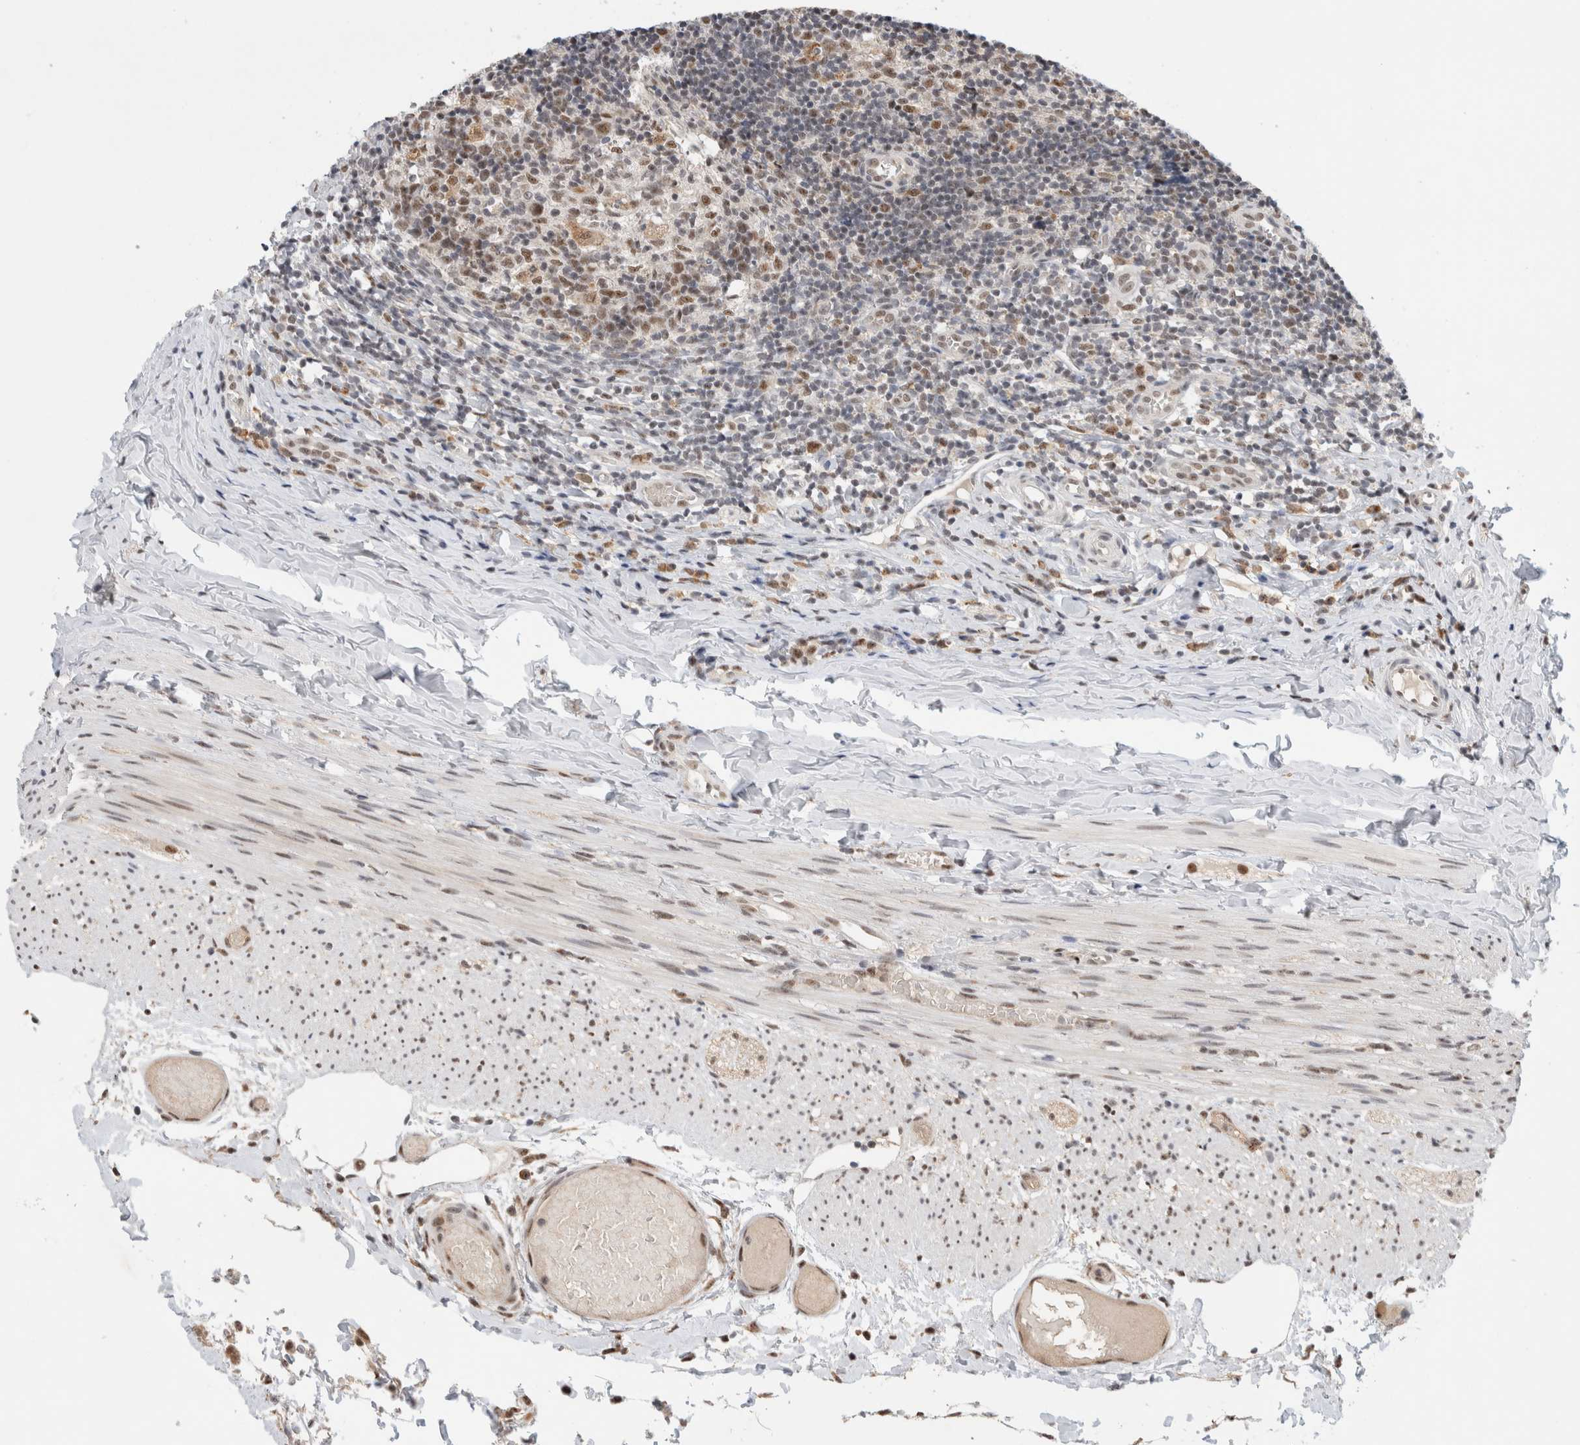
{"staining": {"intensity": "moderate", "quantity": ">75%", "location": "cytoplasmic/membranous,nuclear"}, "tissue": "appendix", "cell_type": "Glandular cells", "image_type": "normal", "snomed": [{"axis": "morphology", "description": "Normal tissue, NOS"}, {"axis": "topography", "description": "Appendix"}], "caption": "Benign appendix displays moderate cytoplasmic/membranous,nuclear staining in approximately >75% of glandular cells, visualized by immunohistochemistry.", "gene": "NCAPG2", "patient": {"sex": "male", "age": 8}}